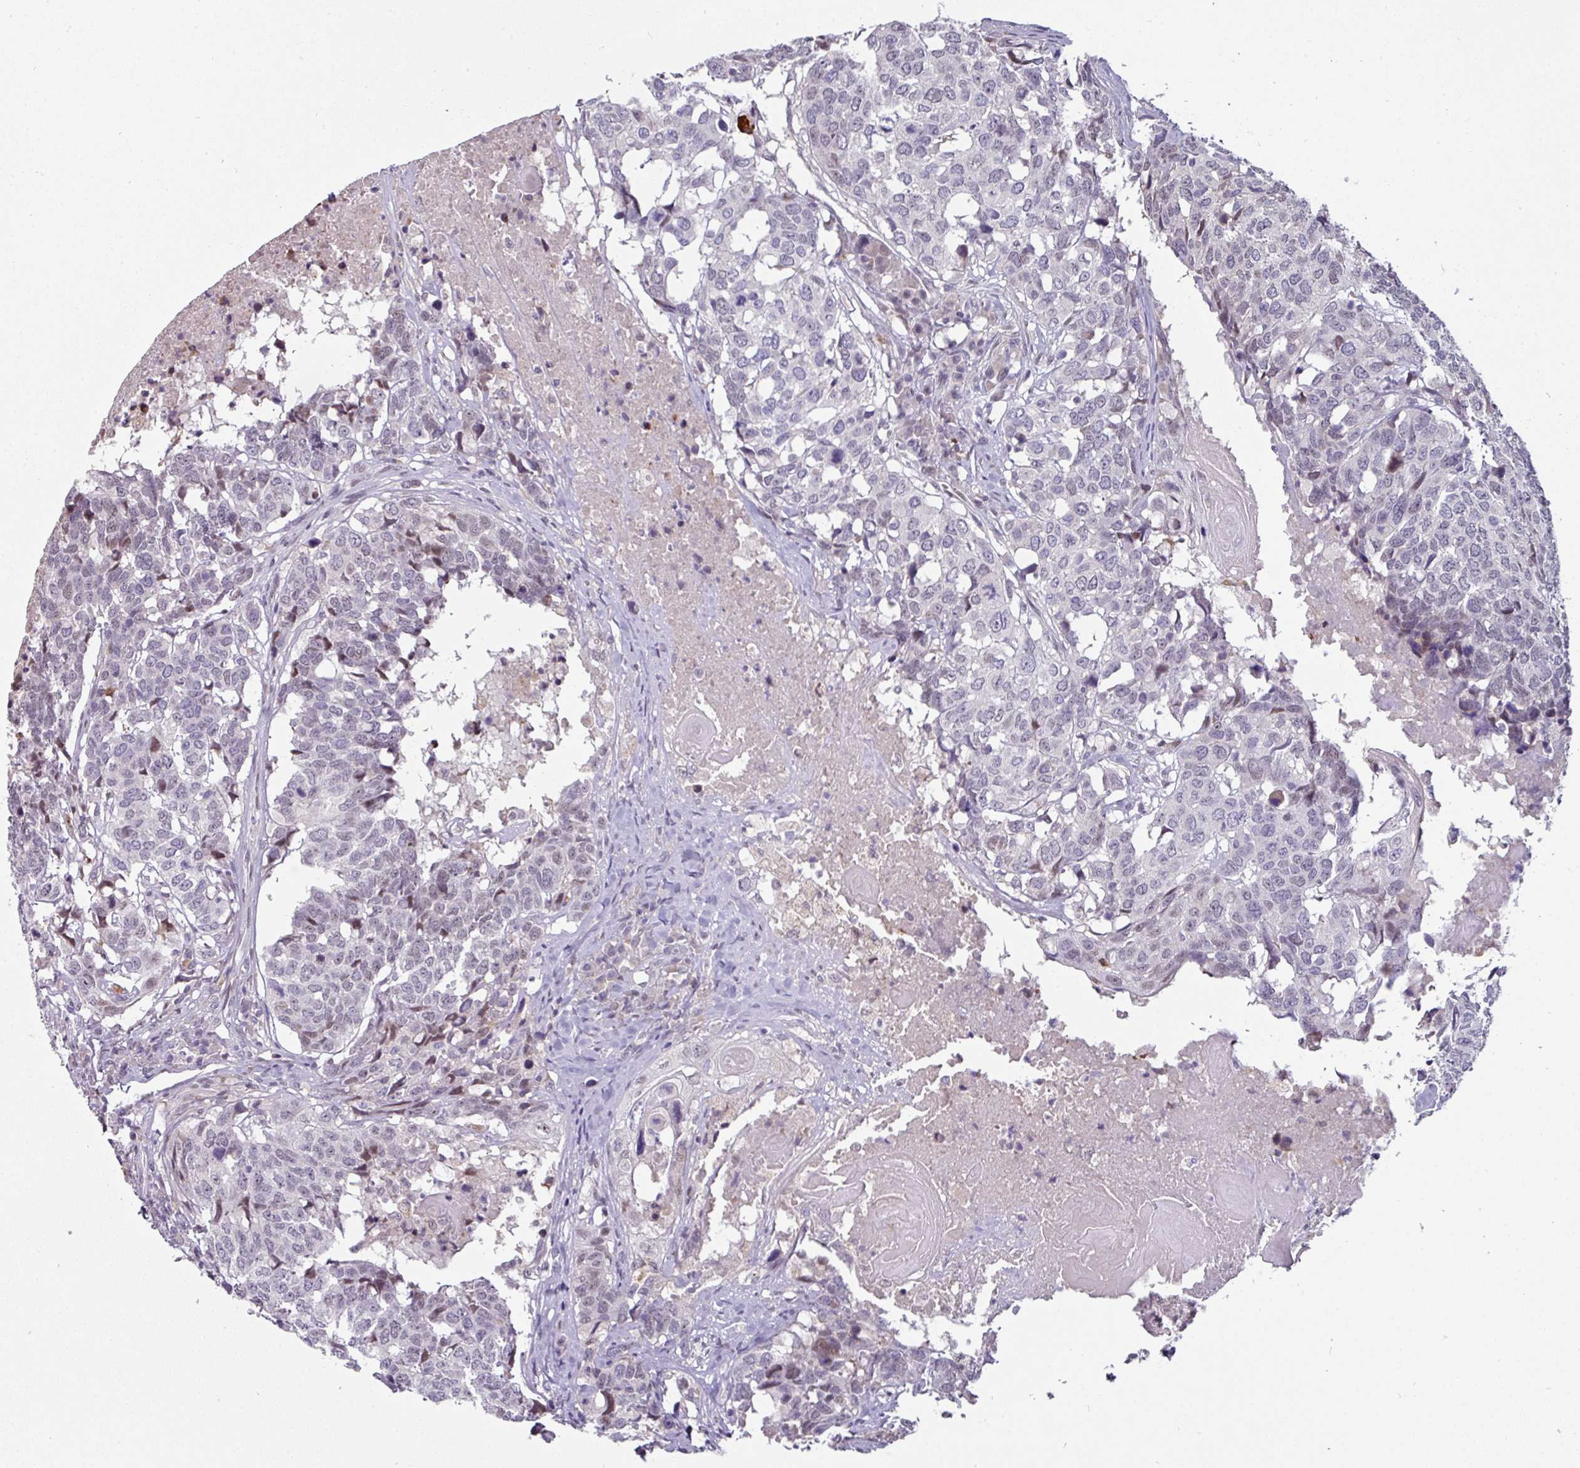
{"staining": {"intensity": "weak", "quantity": "<25%", "location": "nuclear"}, "tissue": "head and neck cancer", "cell_type": "Tumor cells", "image_type": "cancer", "snomed": [{"axis": "morphology", "description": "Squamous cell carcinoma, NOS"}, {"axis": "topography", "description": "Head-Neck"}], "caption": "High power microscopy histopathology image of an immunohistochemistry image of squamous cell carcinoma (head and neck), revealing no significant staining in tumor cells. (DAB (3,3'-diaminobenzidine) IHC visualized using brightfield microscopy, high magnification).", "gene": "SWSAP1", "patient": {"sex": "male", "age": 66}}